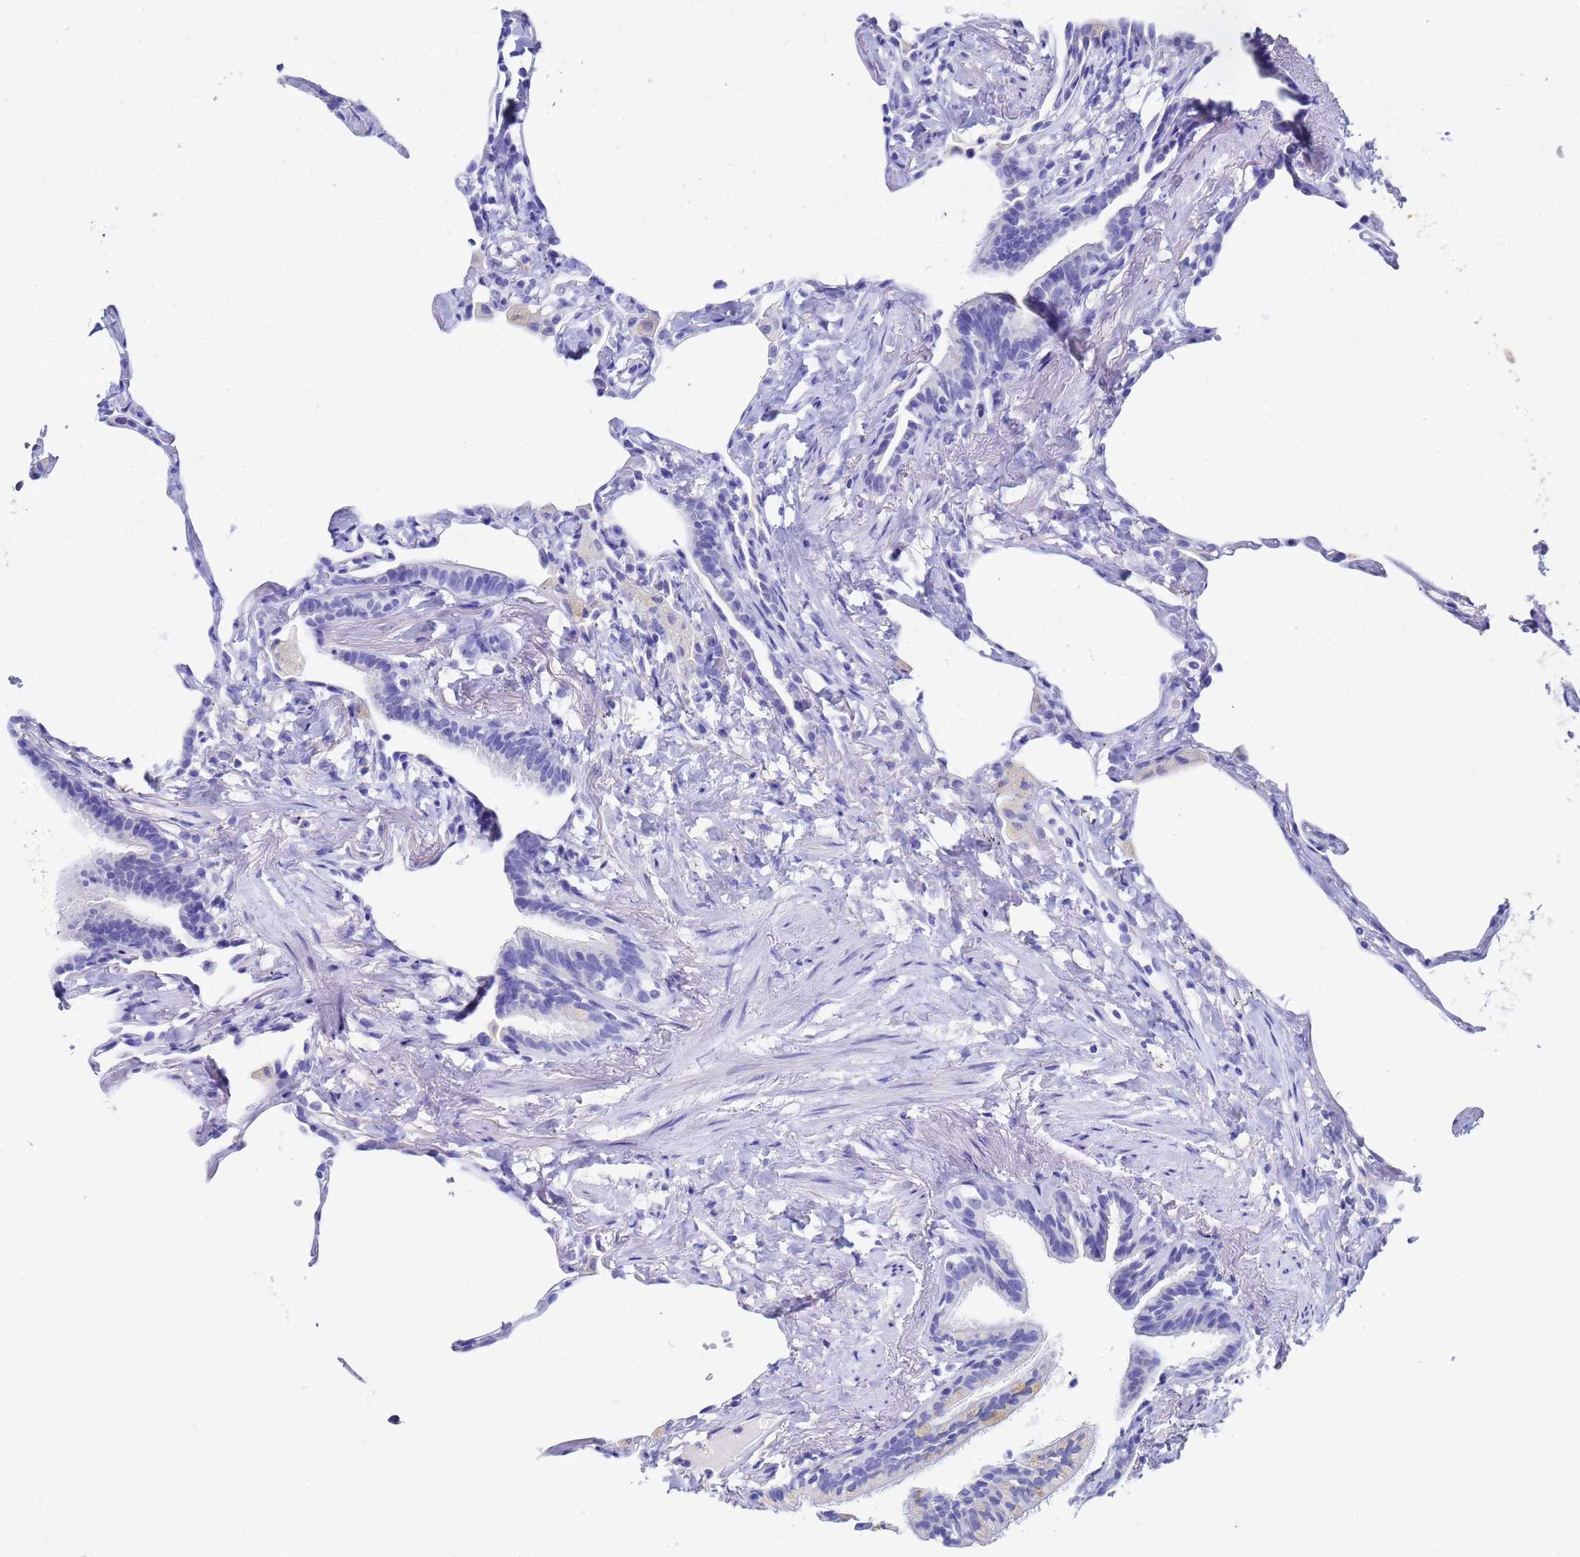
{"staining": {"intensity": "negative", "quantity": "none", "location": "none"}, "tissue": "lung", "cell_type": "Alveolar cells", "image_type": "normal", "snomed": [{"axis": "morphology", "description": "Normal tissue, NOS"}, {"axis": "topography", "description": "Lung"}], "caption": "High magnification brightfield microscopy of benign lung stained with DAB (3,3'-diaminobenzidine) (brown) and counterstained with hematoxylin (blue): alveolar cells show no significant staining.", "gene": "C2orf72", "patient": {"sex": "male", "age": 65}}